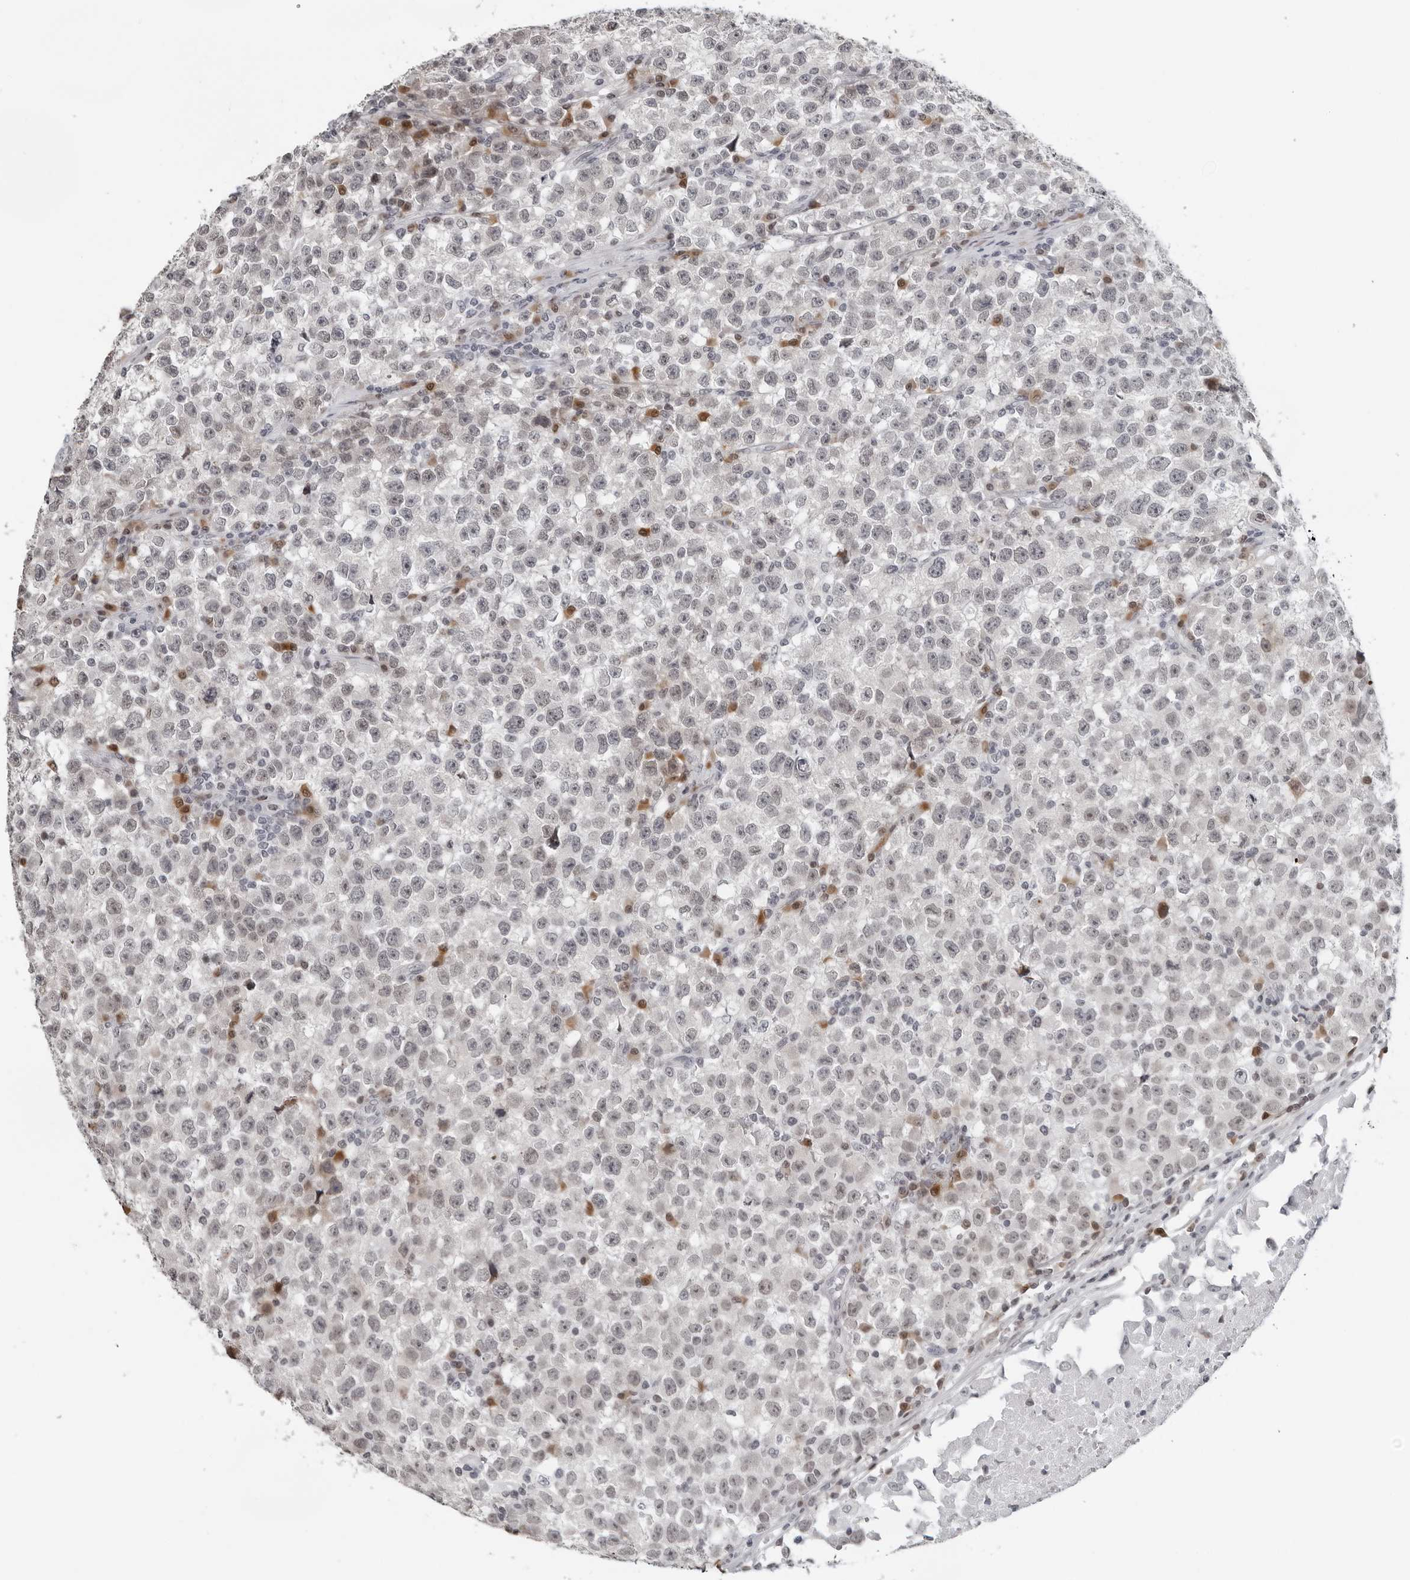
{"staining": {"intensity": "negative", "quantity": "none", "location": "none"}, "tissue": "testis cancer", "cell_type": "Tumor cells", "image_type": "cancer", "snomed": [{"axis": "morphology", "description": "Seminoma, NOS"}, {"axis": "topography", "description": "Testis"}], "caption": "This is an immunohistochemistry histopathology image of testis cancer (seminoma). There is no expression in tumor cells.", "gene": "PPP1R42", "patient": {"sex": "male", "age": 22}}